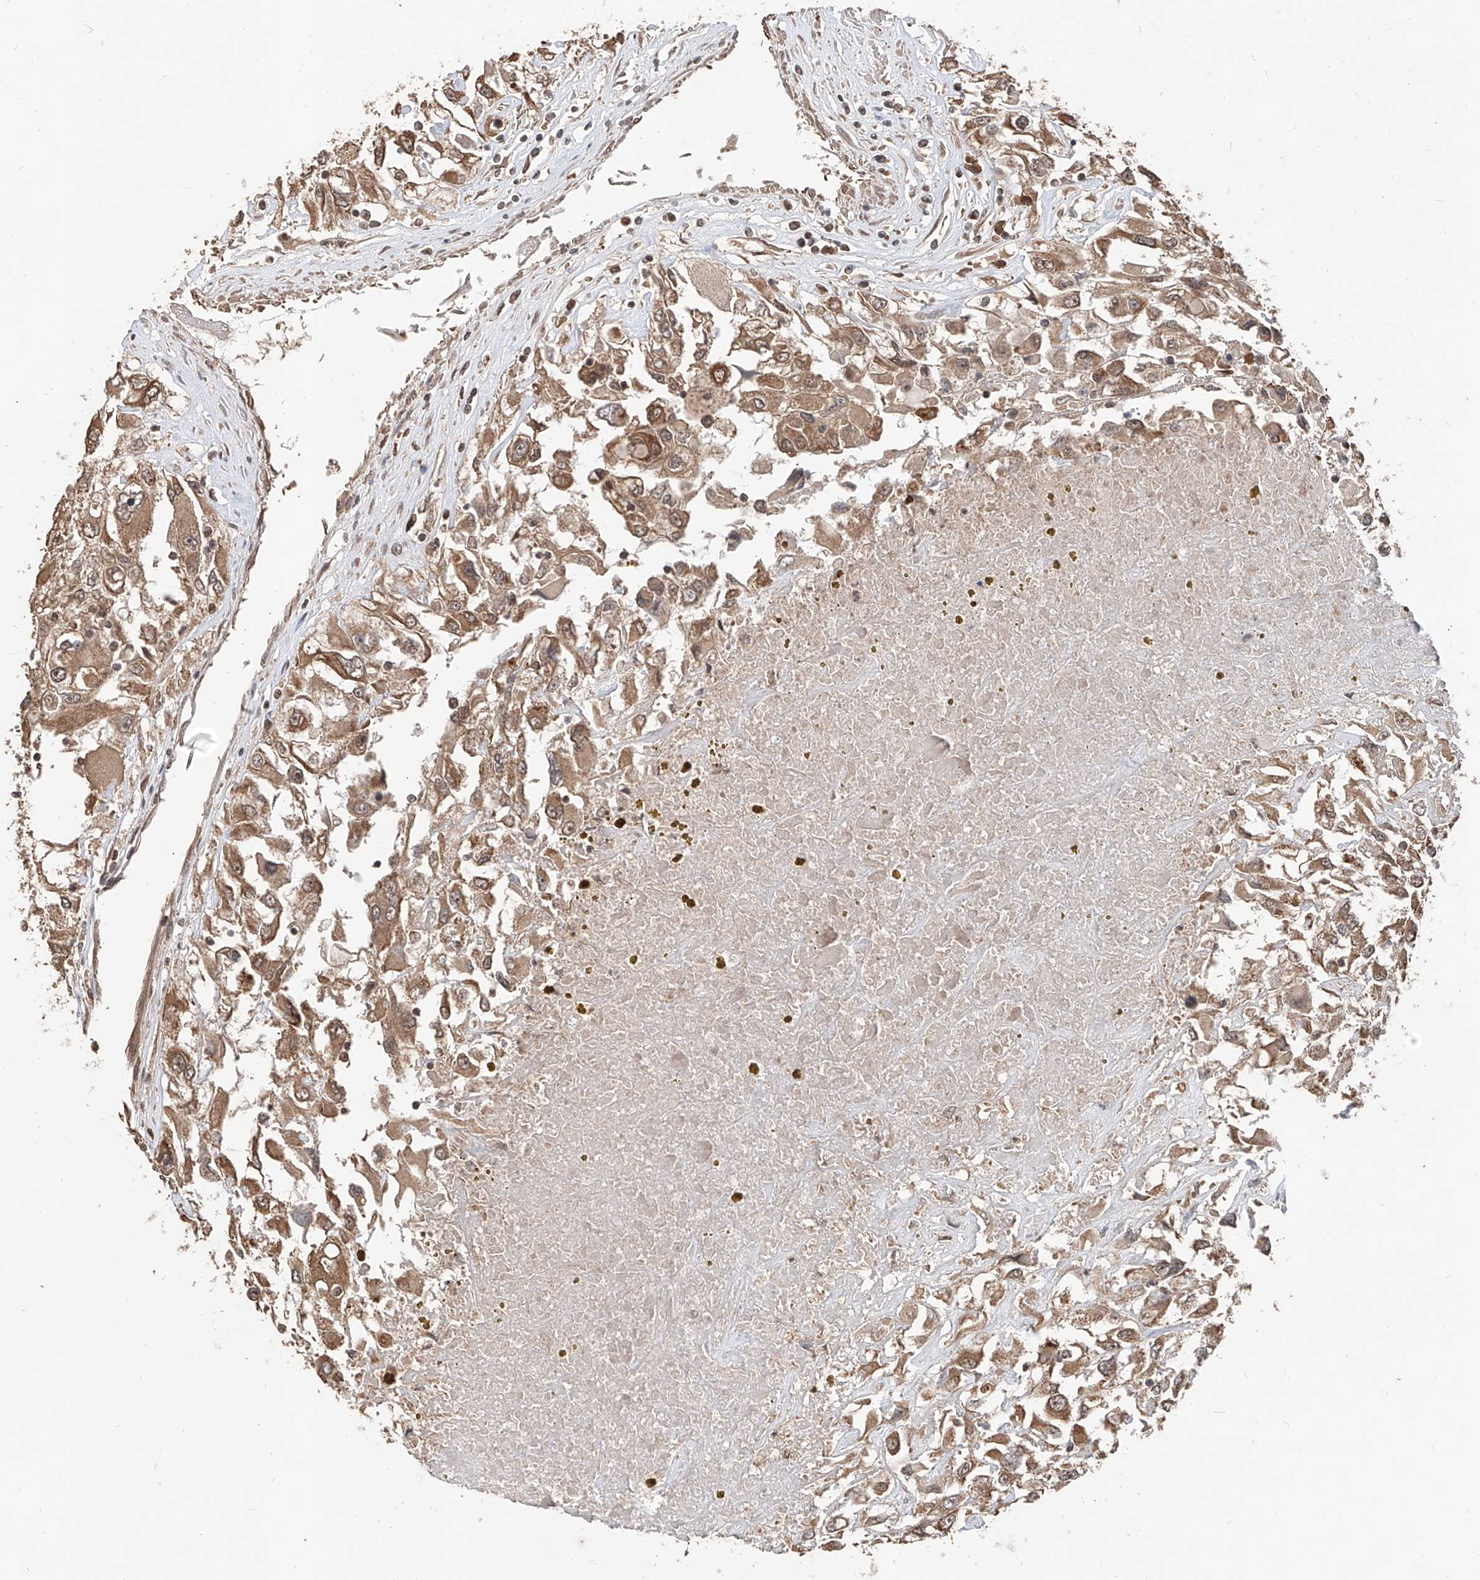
{"staining": {"intensity": "moderate", "quantity": ">75%", "location": "cytoplasmic/membranous"}, "tissue": "renal cancer", "cell_type": "Tumor cells", "image_type": "cancer", "snomed": [{"axis": "morphology", "description": "Adenocarcinoma, NOS"}, {"axis": "topography", "description": "Kidney"}], "caption": "Moderate cytoplasmic/membranous protein positivity is present in approximately >75% of tumor cells in renal adenocarcinoma.", "gene": "FAM135A", "patient": {"sex": "female", "age": 52}}